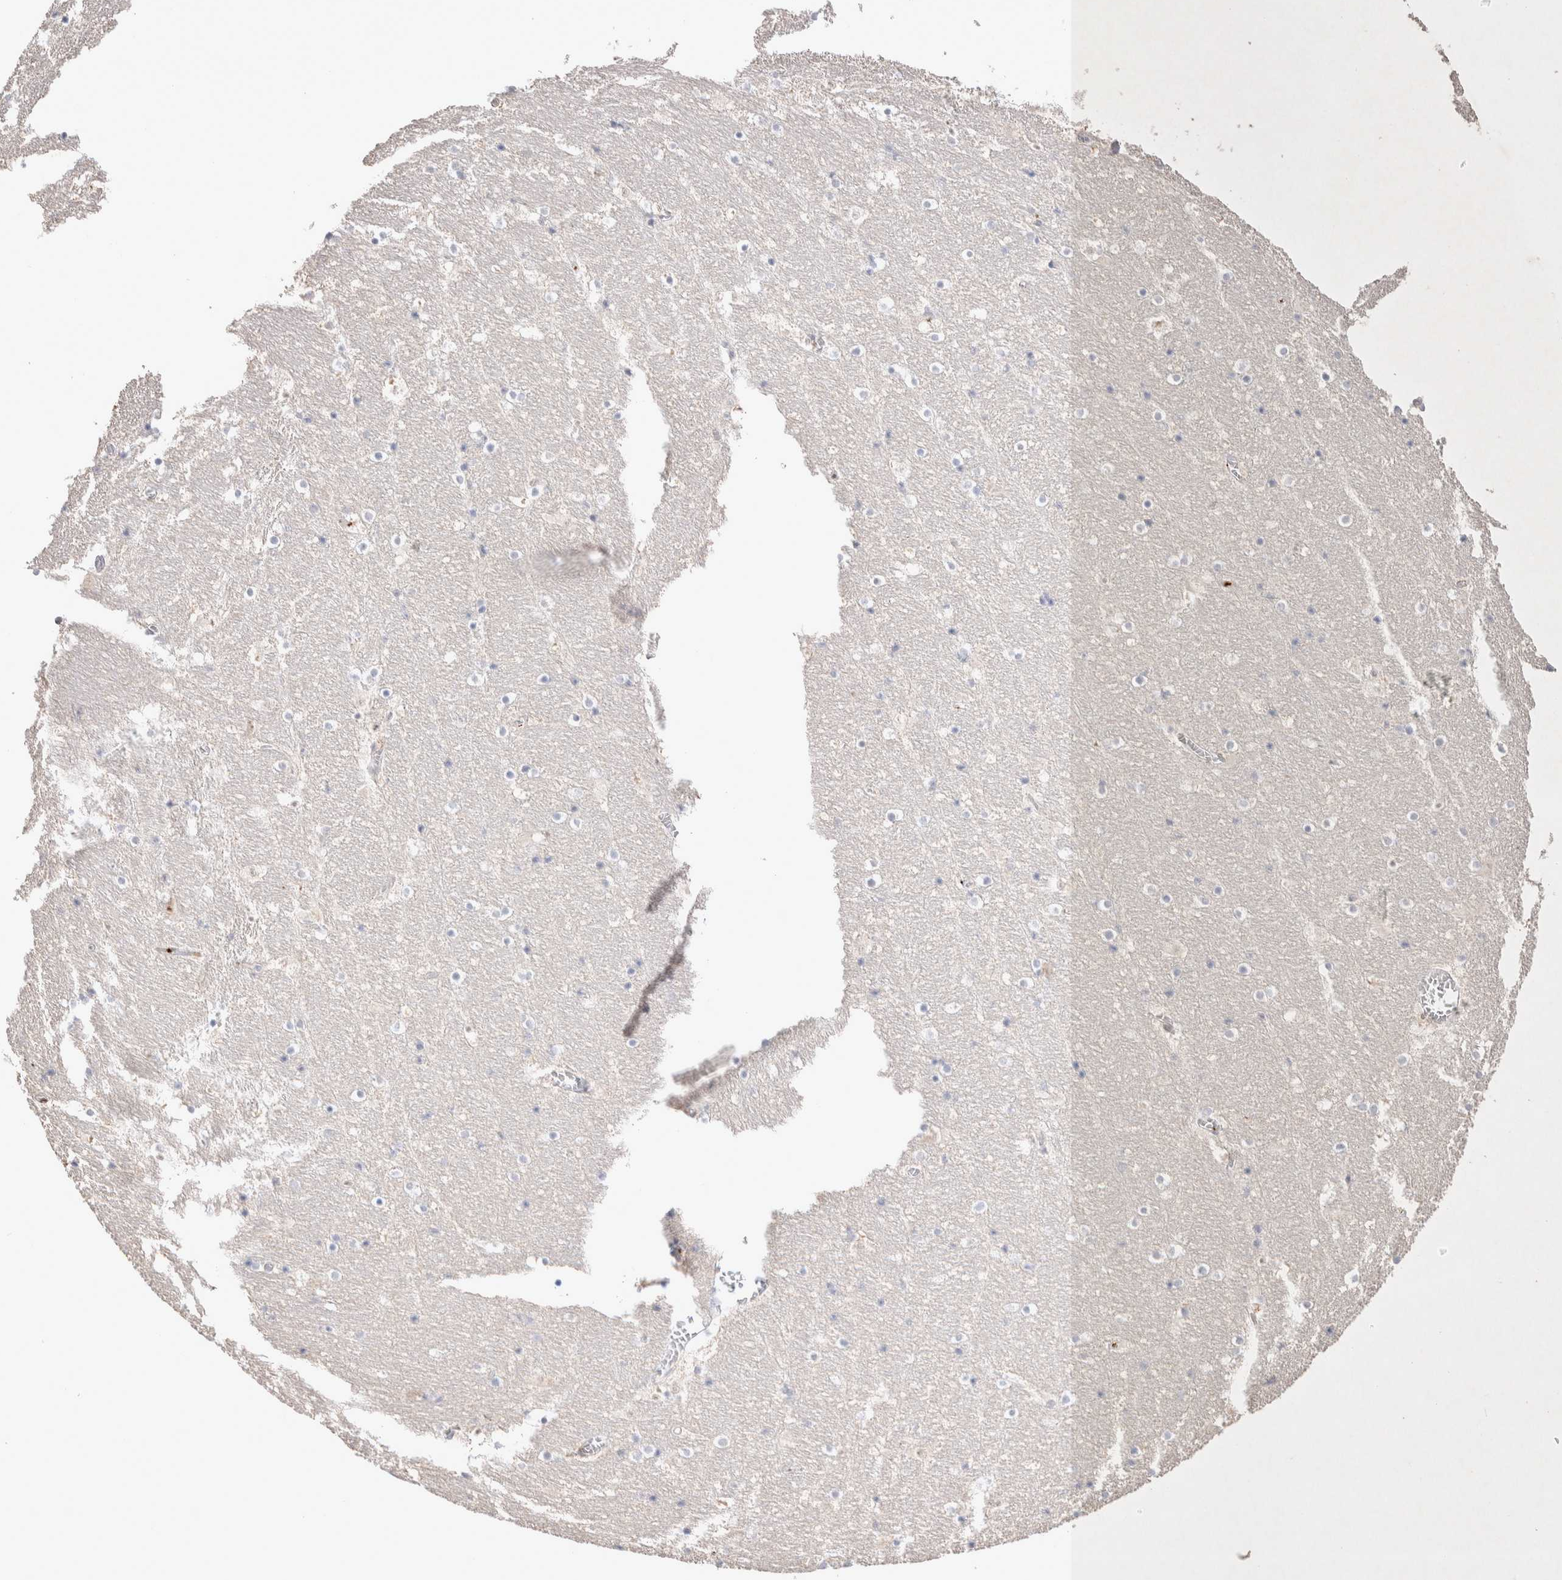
{"staining": {"intensity": "negative", "quantity": "none", "location": "none"}, "tissue": "hippocampus", "cell_type": "Glial cells", "image_type": "normal", "snomed": [{"axis": "morphology", "description": "Normal tissue, NOS"}, {"axis": "topography", "description": "Hippocampus"}], "caption": "This is a histopathology image of IHC staining of normal hippocampus, which shows no expression in glial cells. (DAB IHC with hematoxylin counter stain).", "gene": "FFAR2", "patient": {"sex": "male", "age": 45}}